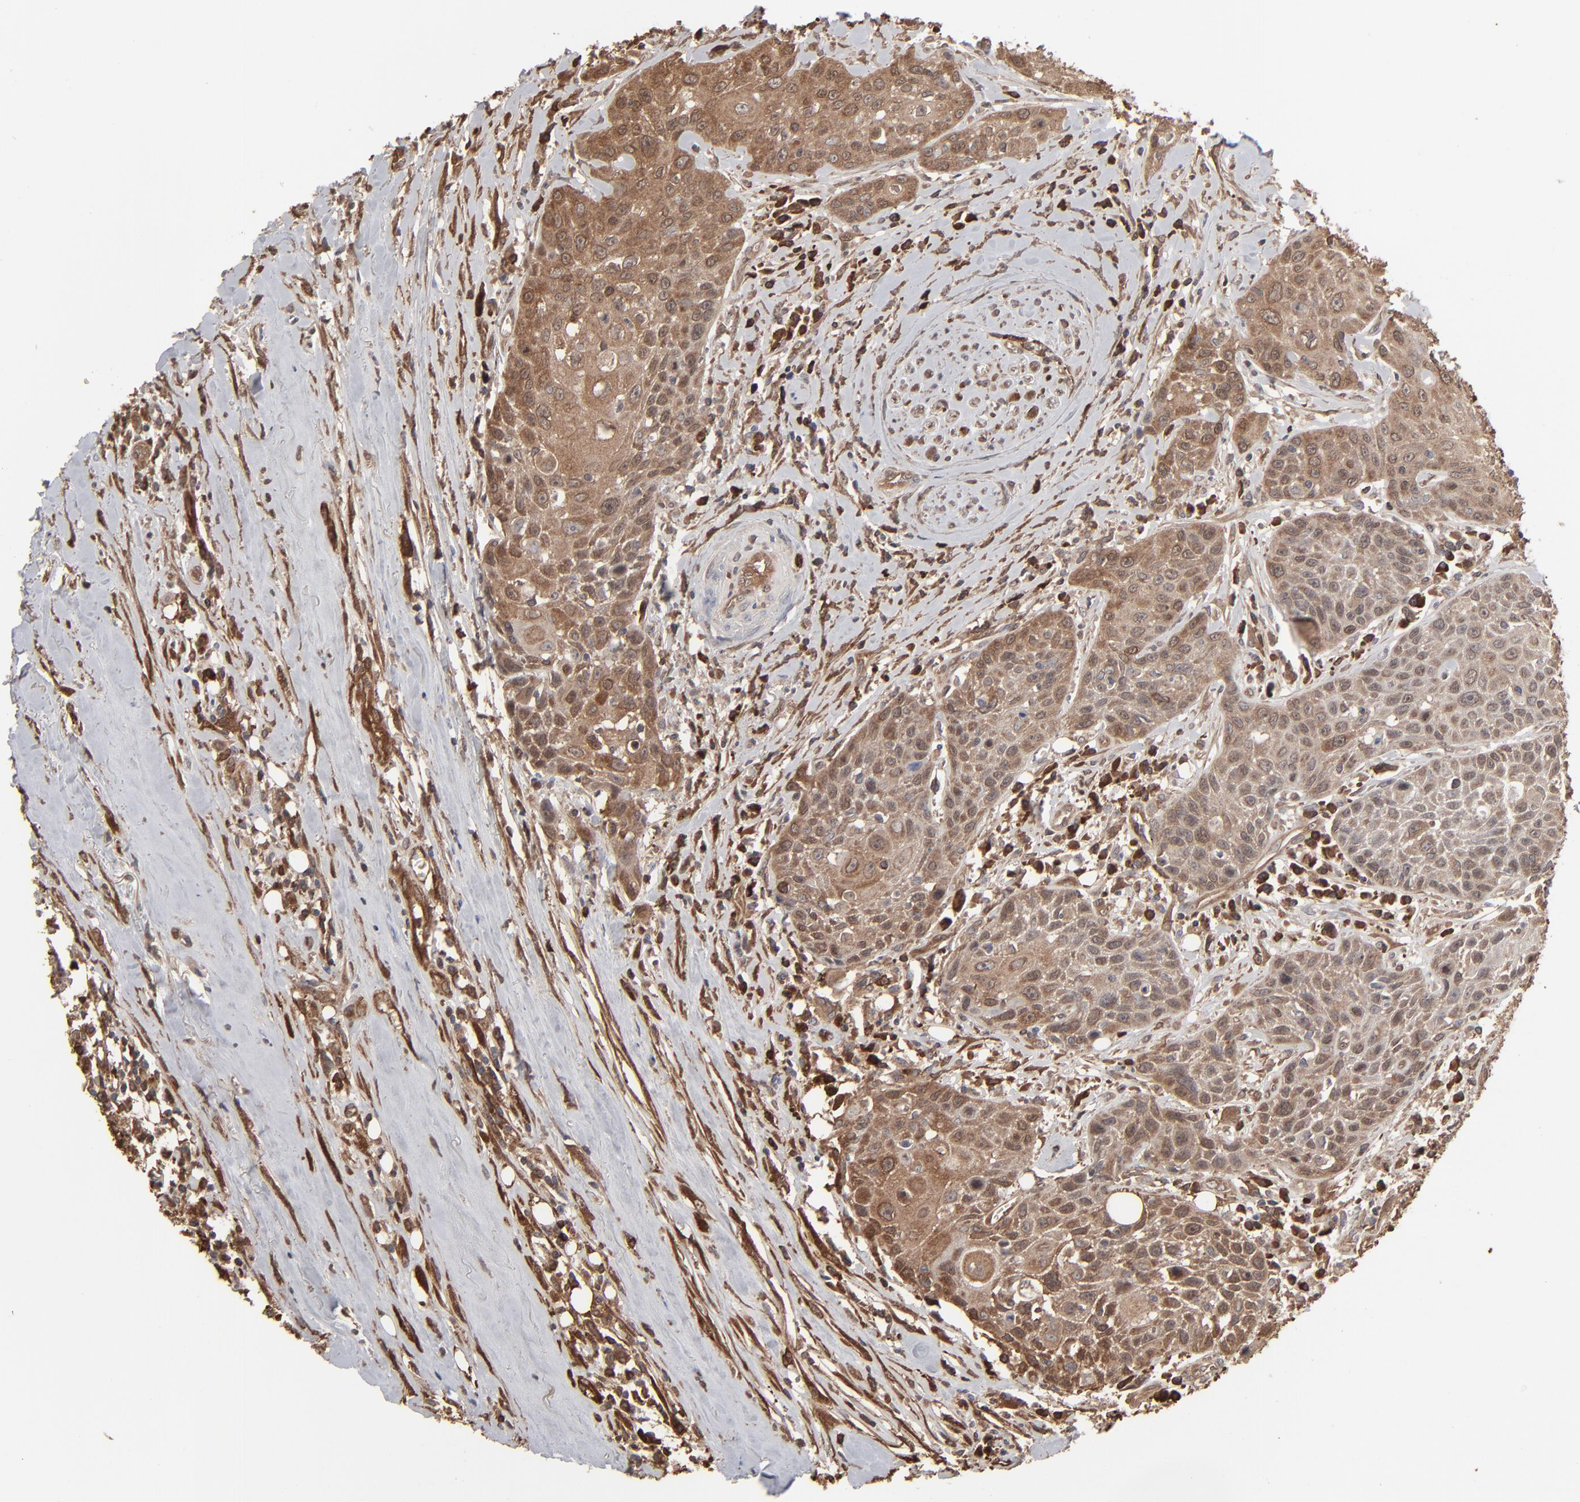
{"staining": {"intensity": "strong", "quantity": ">75%", "location": "cytoplasmic/membranous"}, "tissue": "head and neck cancer", "cell_type": "Tumor cells", "image_type": "cancer", "snomed": [{"axis": "morphology", "description": "Squamous cell carcinoma, NOS"}, {"axis": "topography", "description": "Oral tissue"}, {"axis": "topography", "description": "Head-Neck"}], "caption": "There is high levels of strong cytoplasmic/membranous expression in tumor cells of squamous cell carcinoma (head and neck), as demonstrated by immunohistochemical staining (brown color).", "gene": "NME1-NME2", "patient": {"sex": "female", "age": 82}}